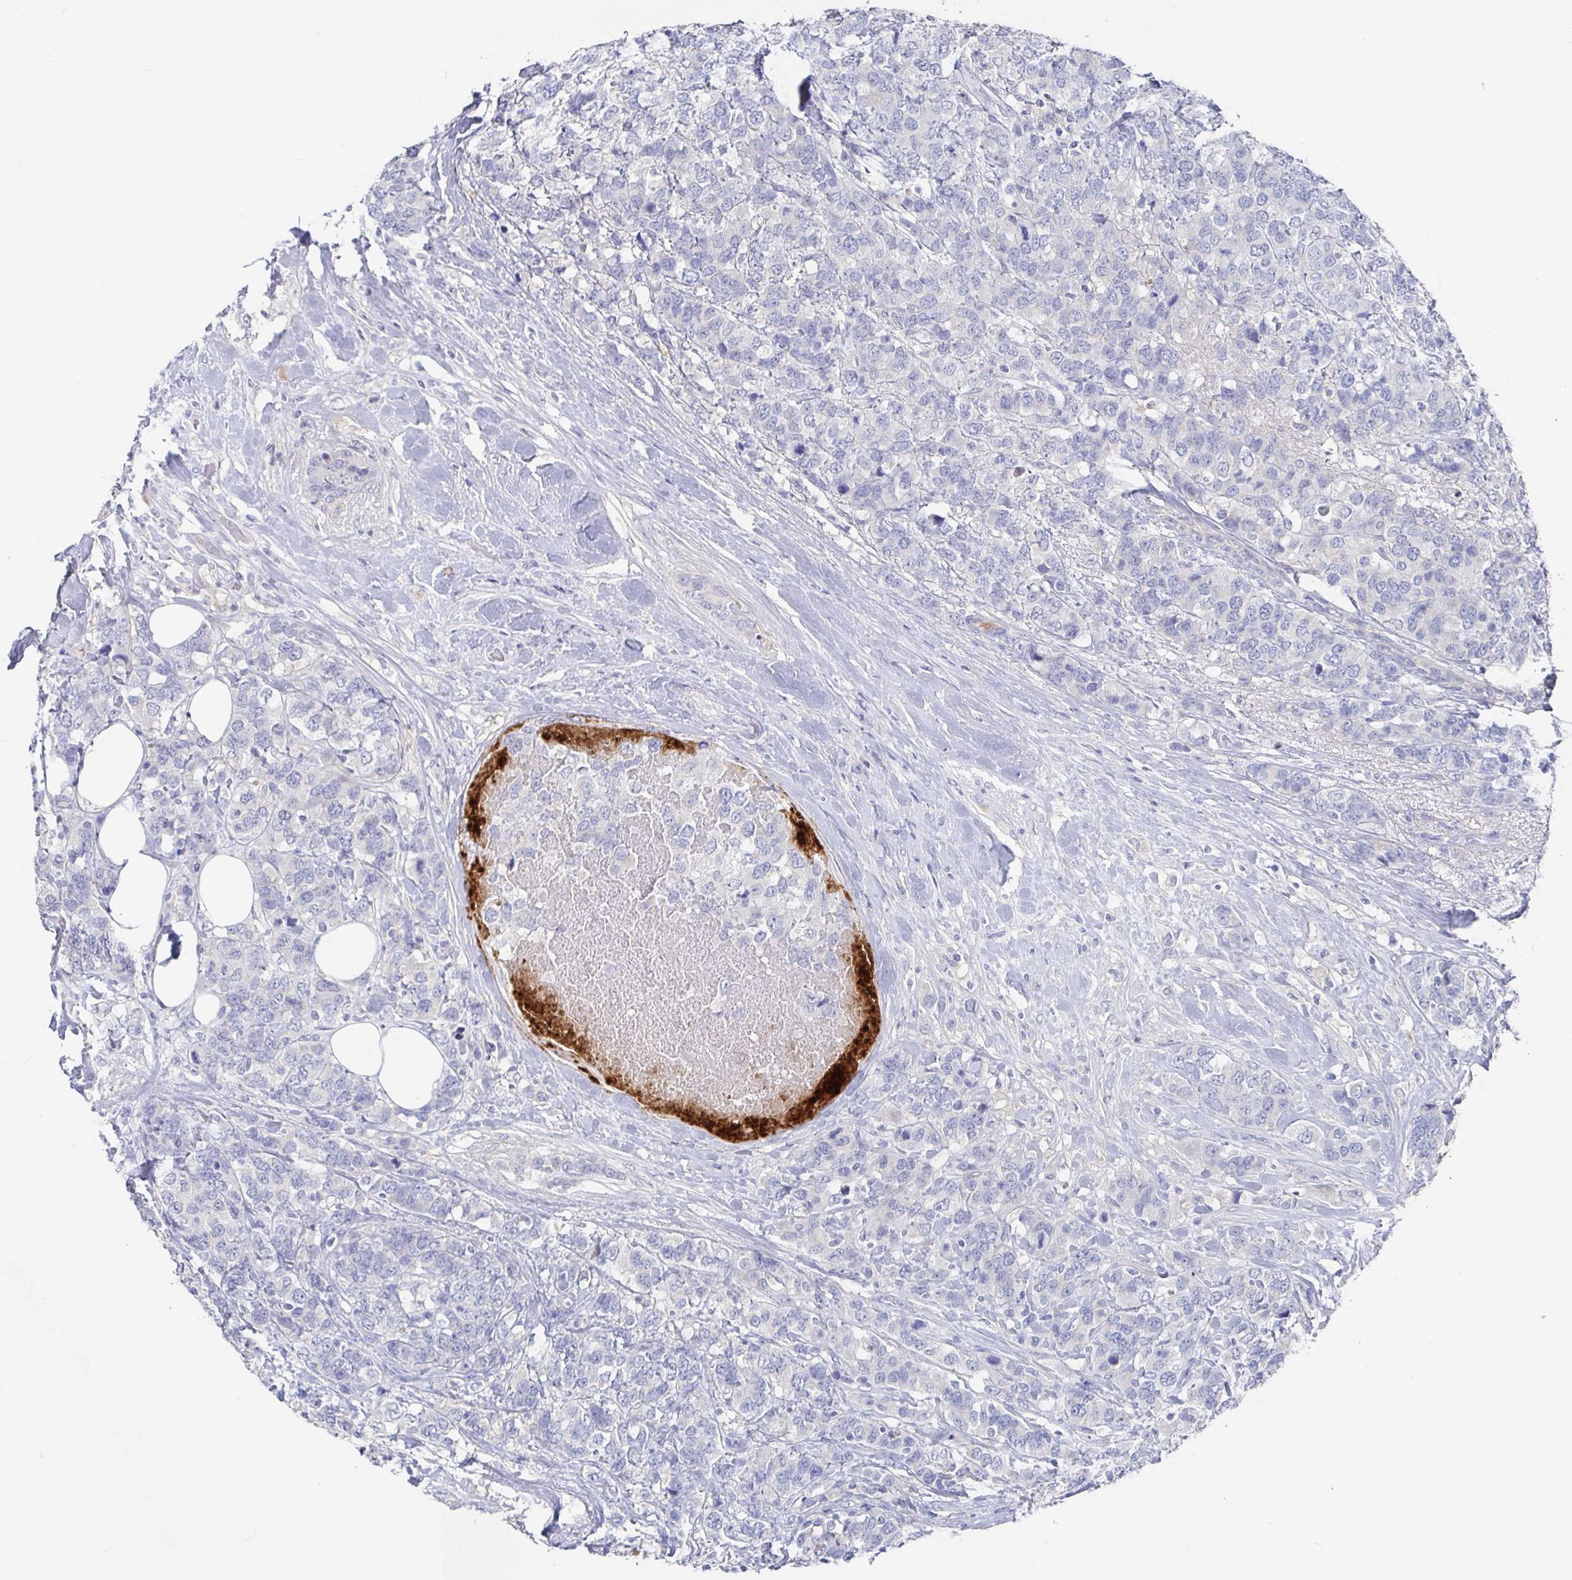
{"staining": {"intensity": "negative", "quantity": "none", "location": "none"}, "tissue": "breast cancer", "cell_type": "Tumor cells", "image_type": "cancer", "snomed": [{"axis": "morphology", "description": "Lobular carcinoma"}, {"axis": "topography", "description": "Breast"}], "caption": "This micrograph is of breast cancer stained with immunohistochemistry (IHC) to label a protein in brown with the nuclei are counter-stained blue. There is no staining in tumor cells.", "gene": "GPR148", "patient": {"sex": "female", "age": 59}}